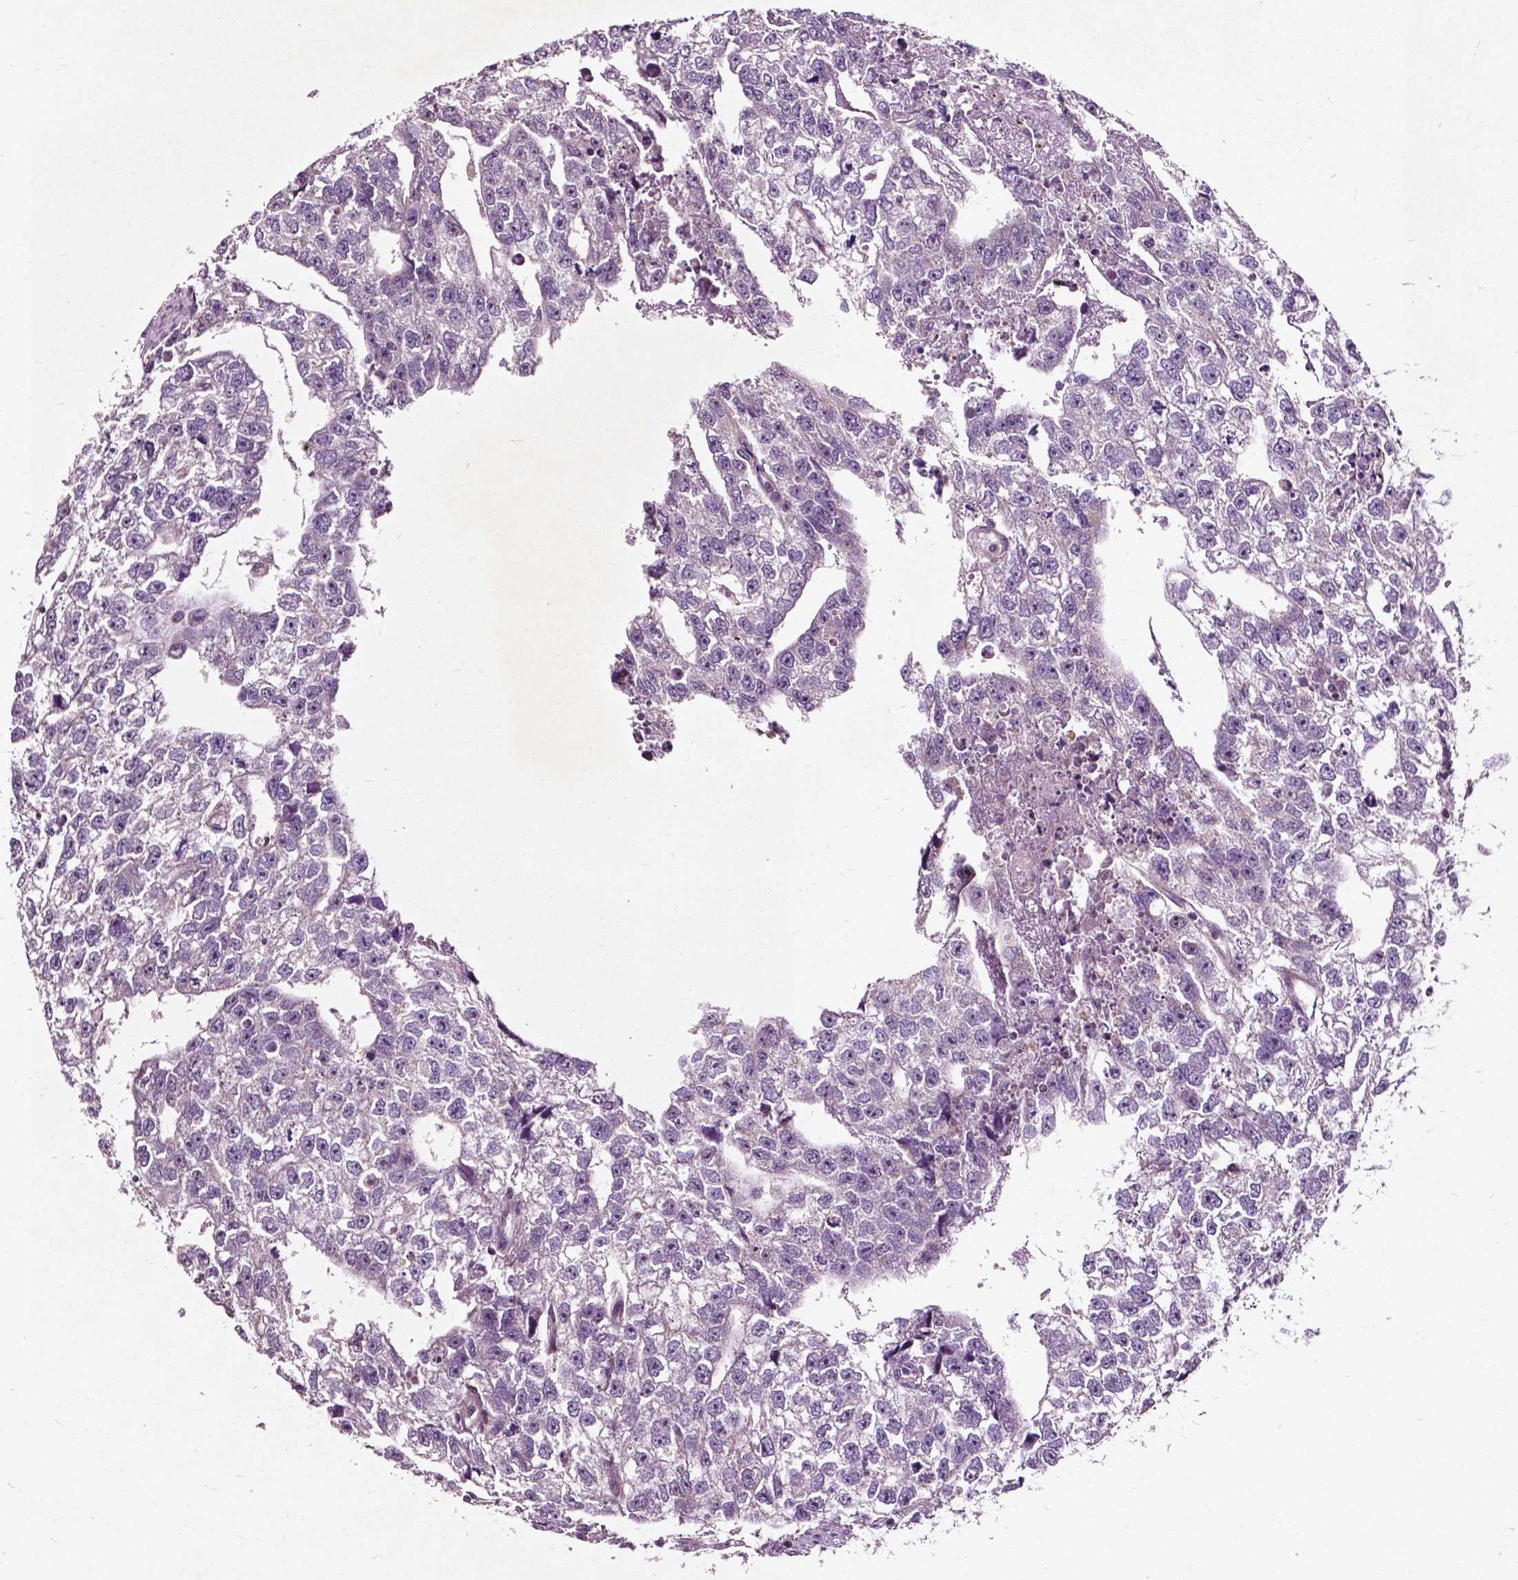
{"staining": {"intensity": "moderate", "quantity": "<25%", "location": "nuclear"}, "tissue": "testis cancer", "cell_type": "Tumor cells", "image_type": "cancer", "snomed": [{"axis": "morphology", "description": "Carcinoma, Embryonal, NOS"}, {"axis": "morphology", "description": "Teratoma, malignant, NOS"}, {"axis": "topography", "description": "Testis"}], "caption": "Tumor cells exhibit low levels of moderate nuclear positivity in approximately <25% of cells in human testis embryonal carcinoma. (IHC, brightfield microscopy, high magnification).", "gene": "ODF3L2", "patient": {"sex": "male", "age": 44}}